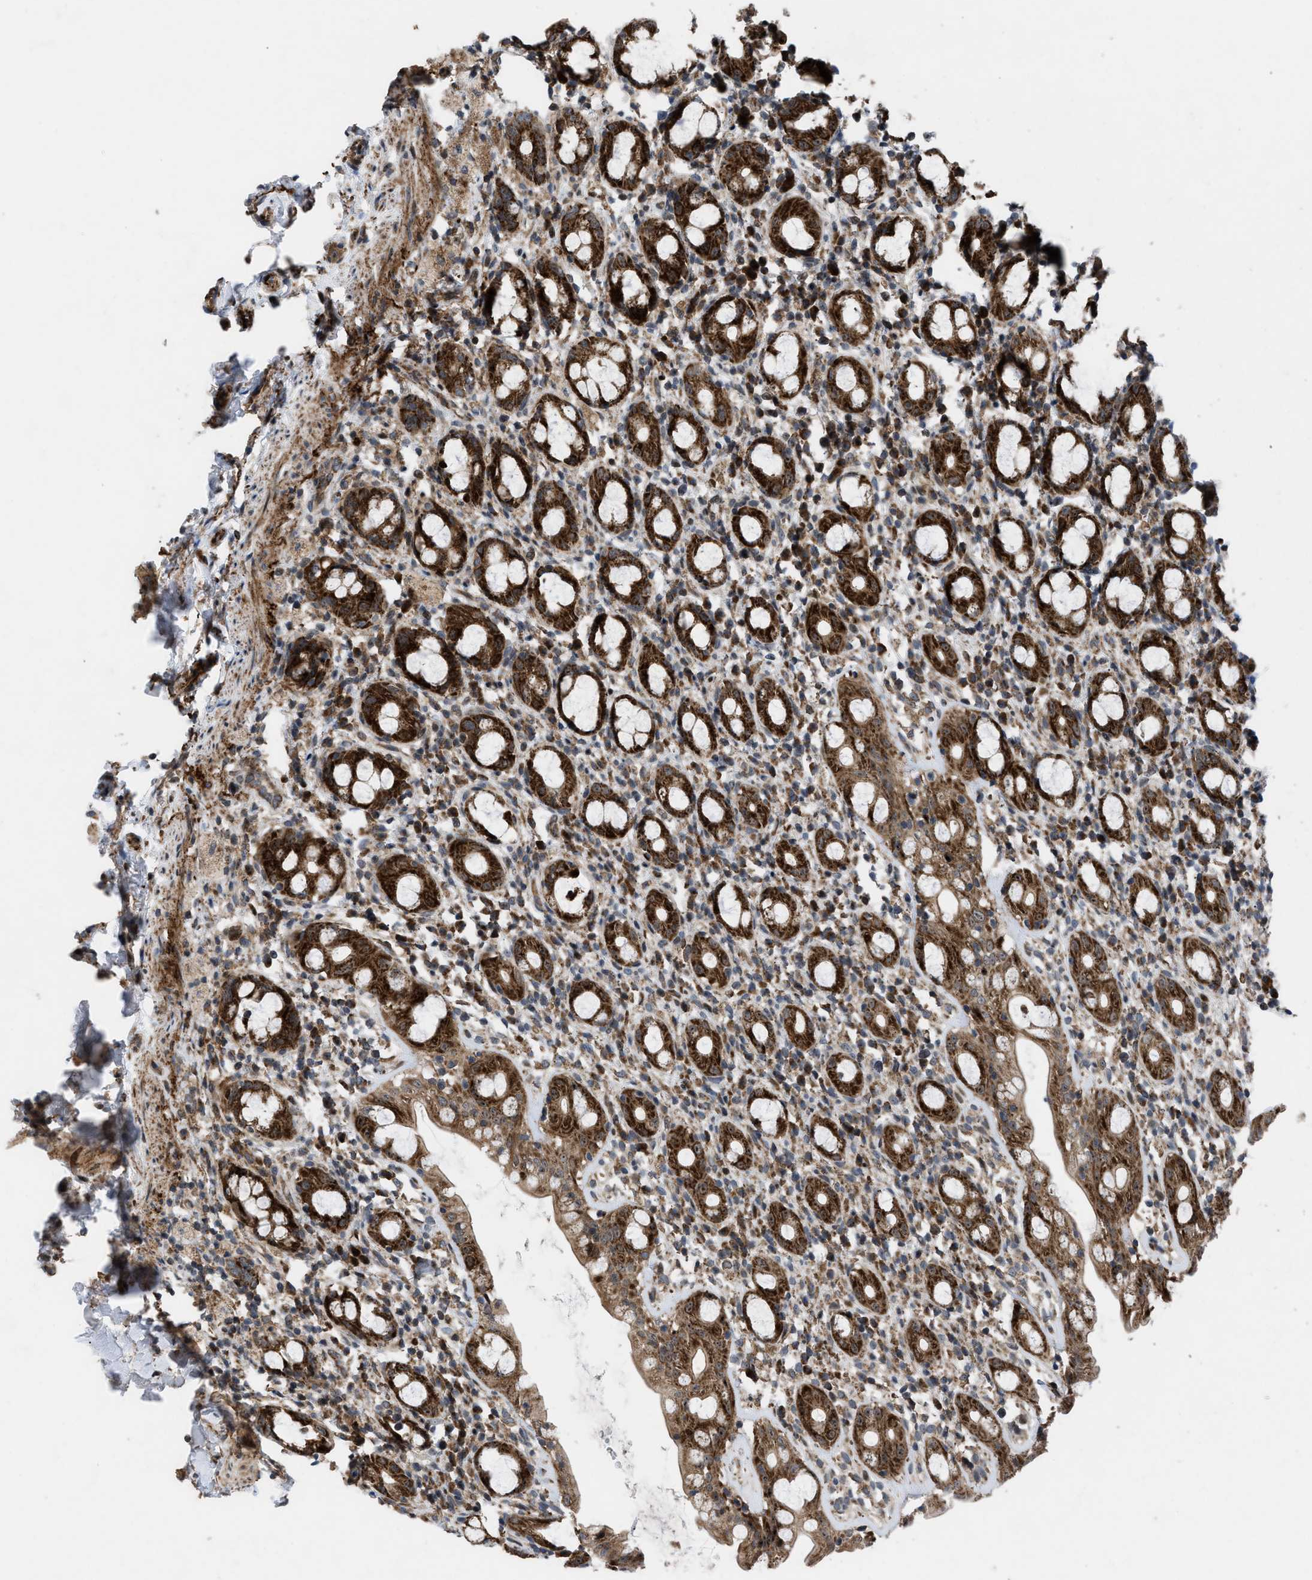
{"staining": {"intensity": "strong", "quantity": ">75%", "location": "cytoplasmic/membranous"}, "tissue": "rectum", "cell_type": "Glandular cells", "image_type": "normal", "snomed": [{"axis": "morphology", "description": "Normal tissue, NOS"}, {"axis": "topography", "description": "Rectum"}], "caption": "A photomicrograph showing strong cytoplasmic/membranous staining in approximately >75% of glandular cells in unremarkable rectum, as visualized by brown immunohistochemical staining.", "gene": "AP3M2", "patient": {"sex": "male", "age": 44}}